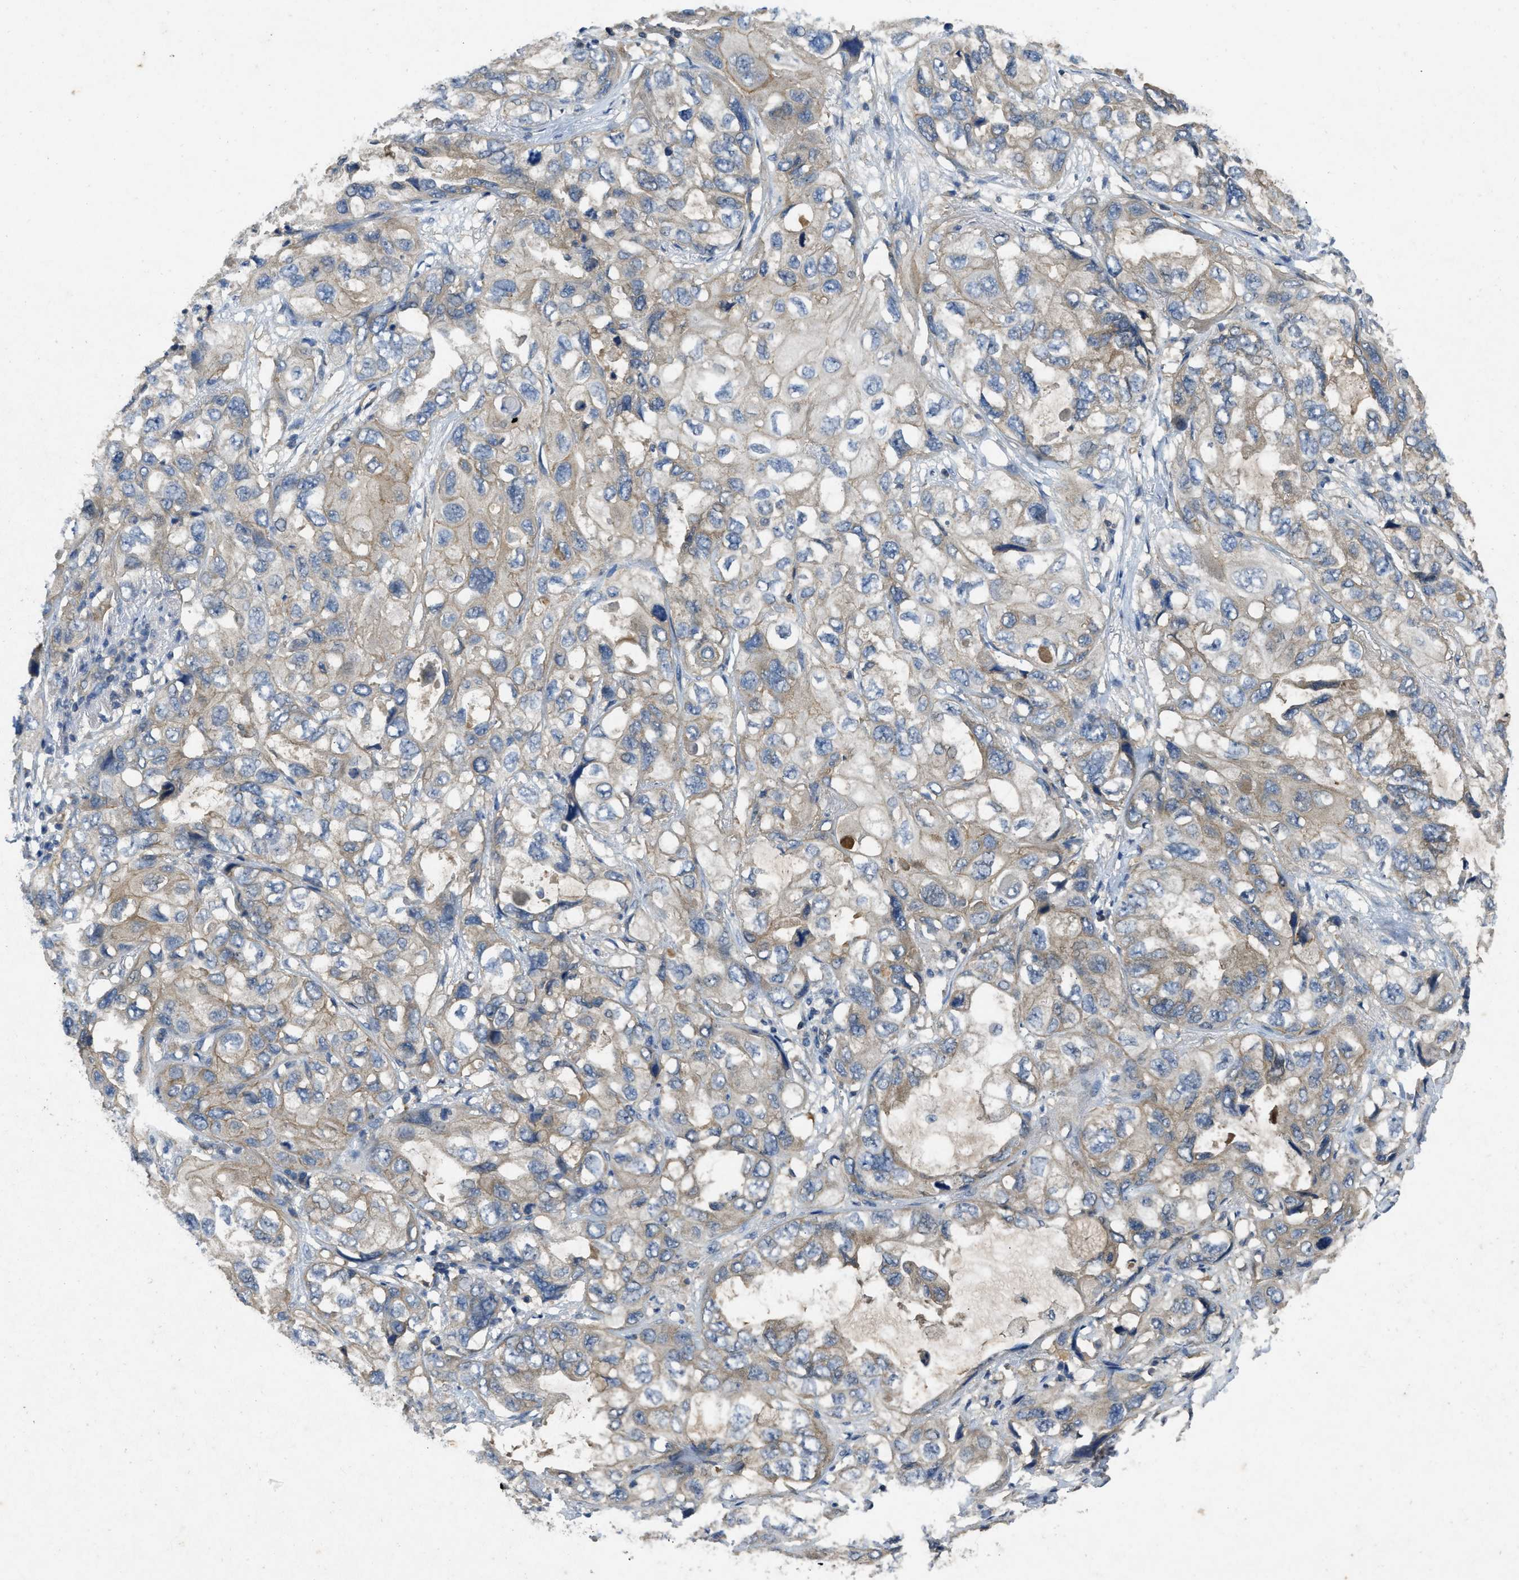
{"staining": {"intensity": "moderate", "quantity": "<25%", "location": "cytoplasmic/membranous"}, "tissue": "lung cancer", "cell_type": "Tumor cells", "image_type": "cancer", "snomed": [{"axis": "morphology", "description": "Squamous cell carcinoma, NOS"}, {"axis": "topography", "description": "Lung"}], "caption": "An image showing moderate cytoplasmic/membranous expression in about <25% of tumor cells in lung squamous cell carcinoma, as visualized by brown immunohistochemical staining.", "gene": "PPP3CA", "patient": {"sex": "female", "age": 73}}